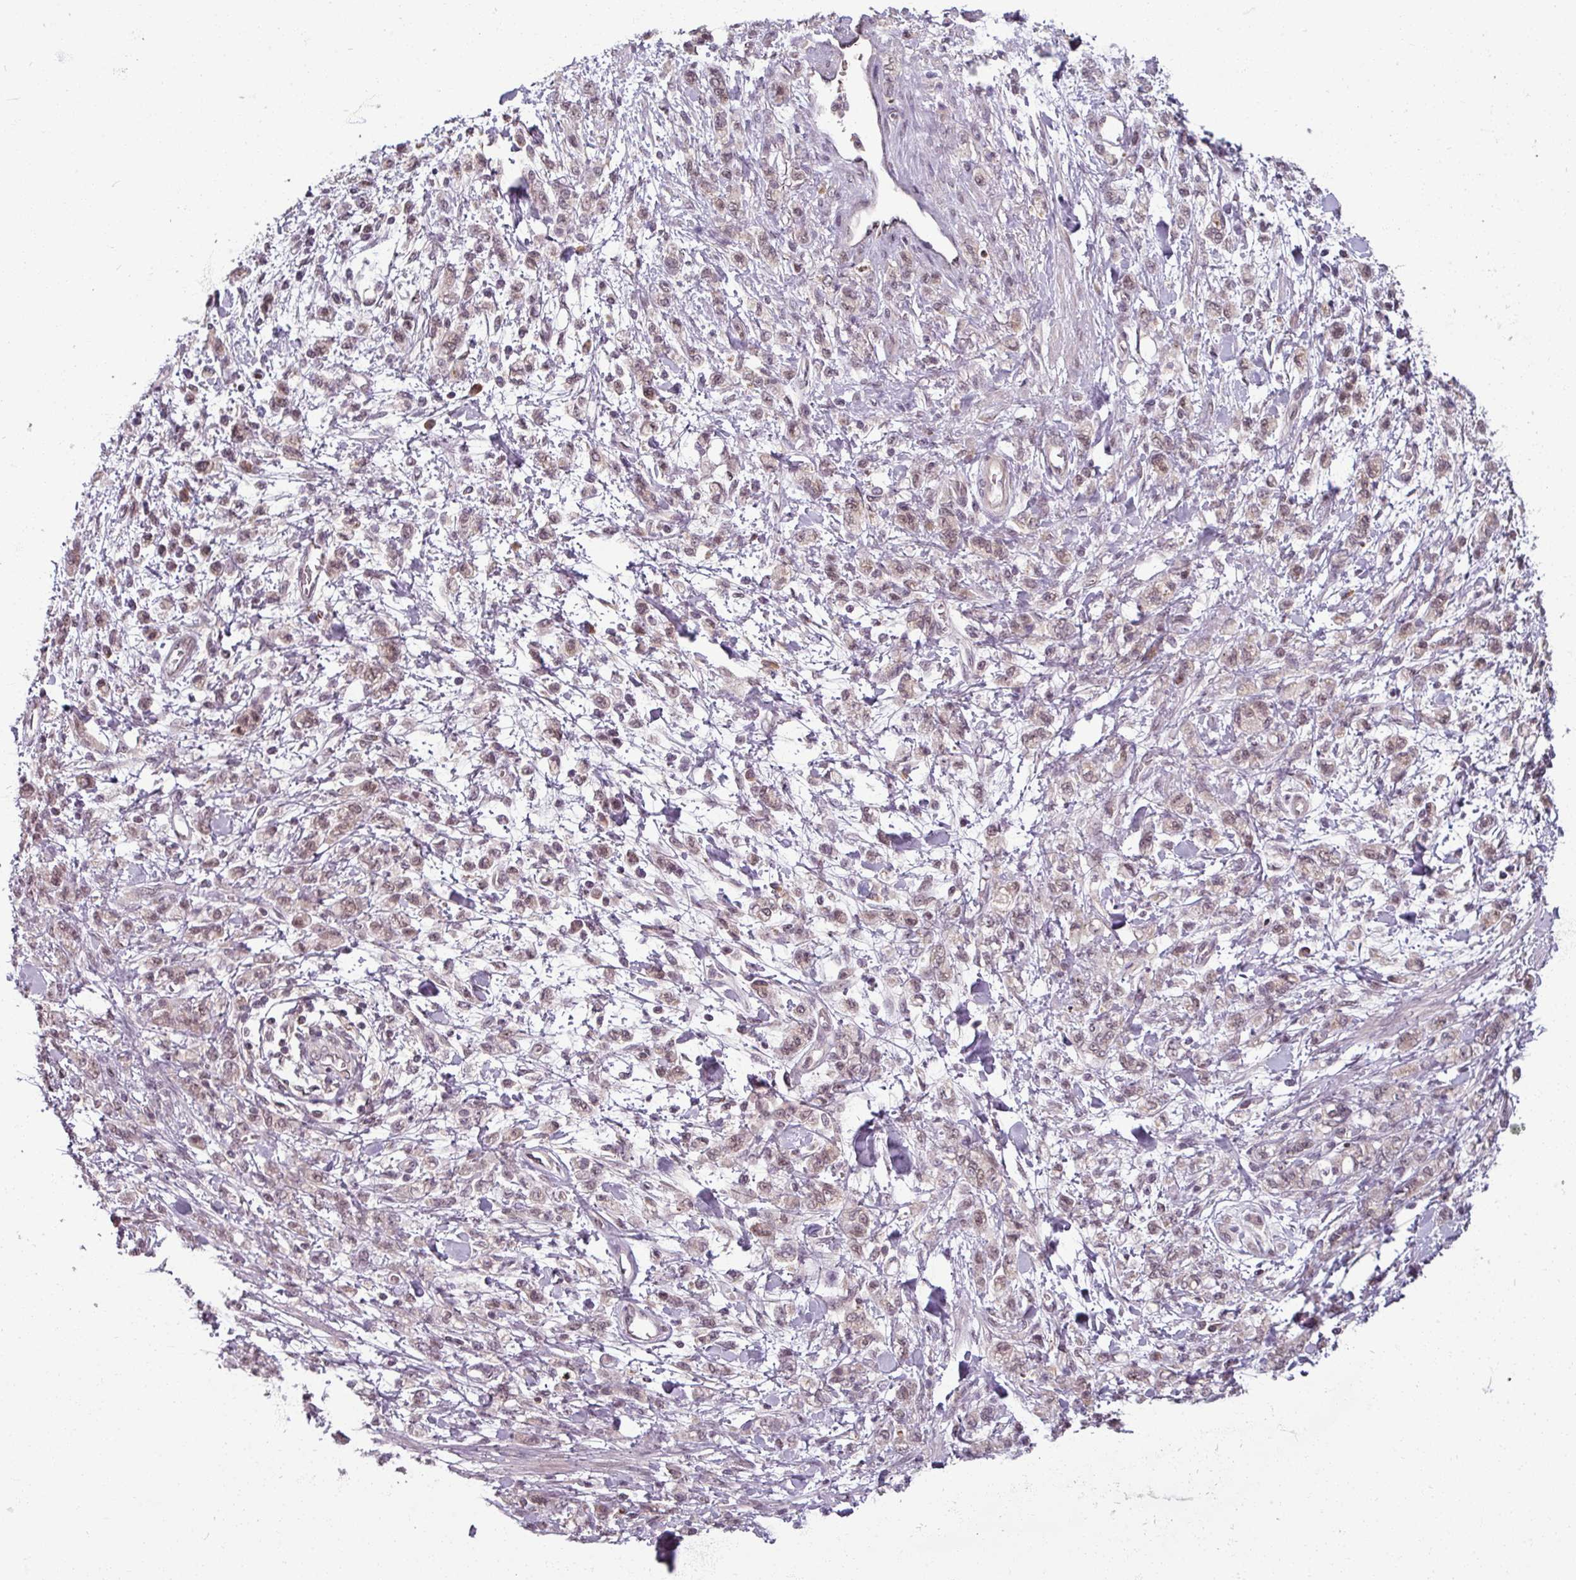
{"staining": {"intensity": "moderate", "quantity": "<25%", "location": "nuclear"}, "tissue": "stomach cancer", "cell_type": "Tumor cells", "image_type": "cancer", "snomed": [{"axis": "morphology", "description": "Adenocarcinoma, NOS"}, {"axis": "topography", "description": "Stomach"}], "caption": "Protein staining by immunohistochemistry reveals moderate nuclear expression in approximately <25% of tumor cells in stomach cancer (adenocarcinoma).", "gene": "POLR2G", "patient": {"sex": "male", "age": 77}}